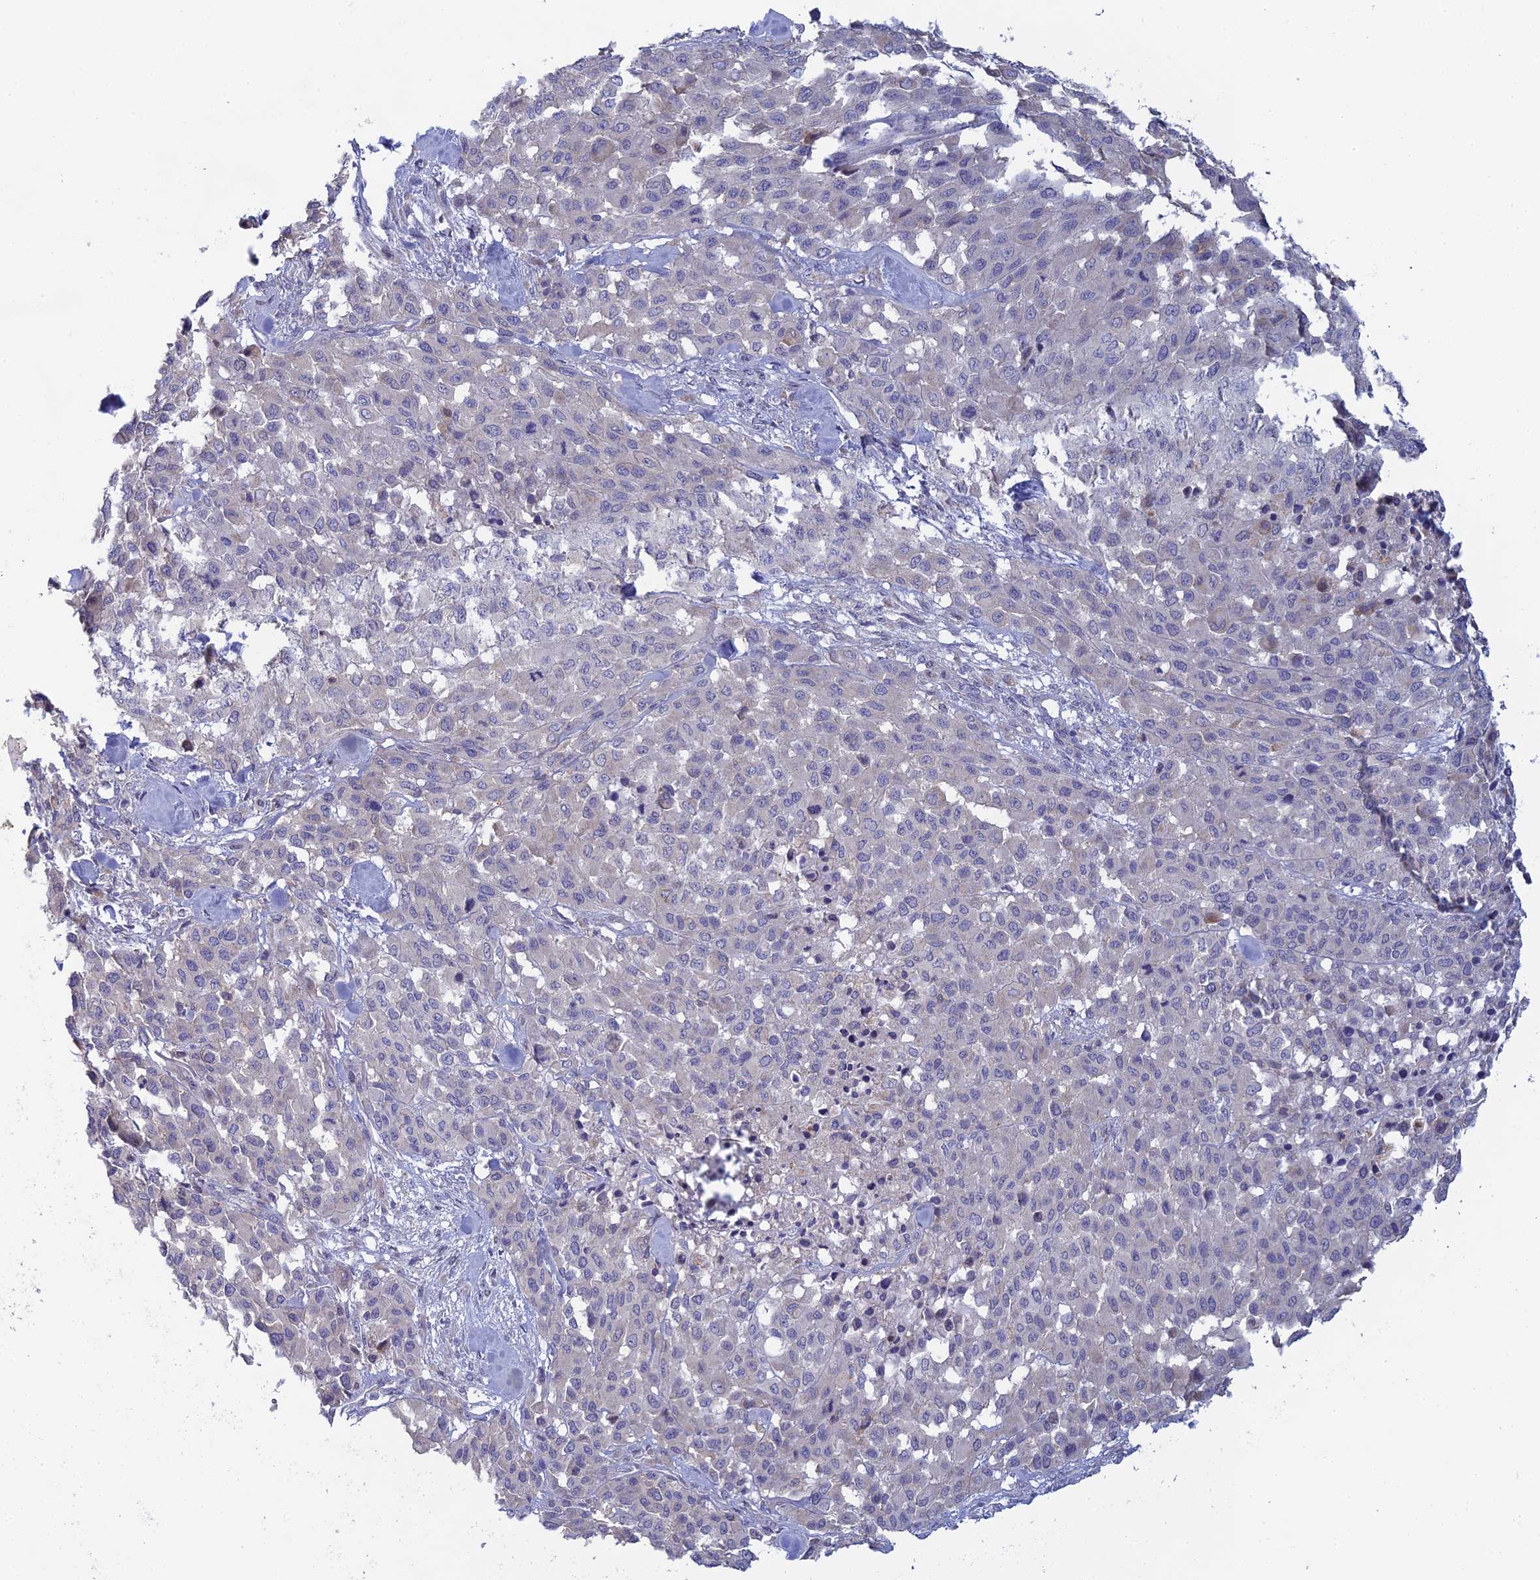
{"staining": {"intensity": "negative", "quantity": "none", "location": "none"}, "tissue": "melanoma", "cell_type": "Tumor cells", "image_type": "cancer", "snomed": [{"axis": "morphology", "description": "Malignant melanoma, Metastatic site"}, {"axis": "topography", "description": "Skin"}], "caption": "The micrograph demonstrates no significant positivity in tumor cells of melanoma. (DAB IHC visualized using brightfield microscopy, high magnification).", "gene": "GIPC1", "patient": {"sex": "female", "age": 81}}